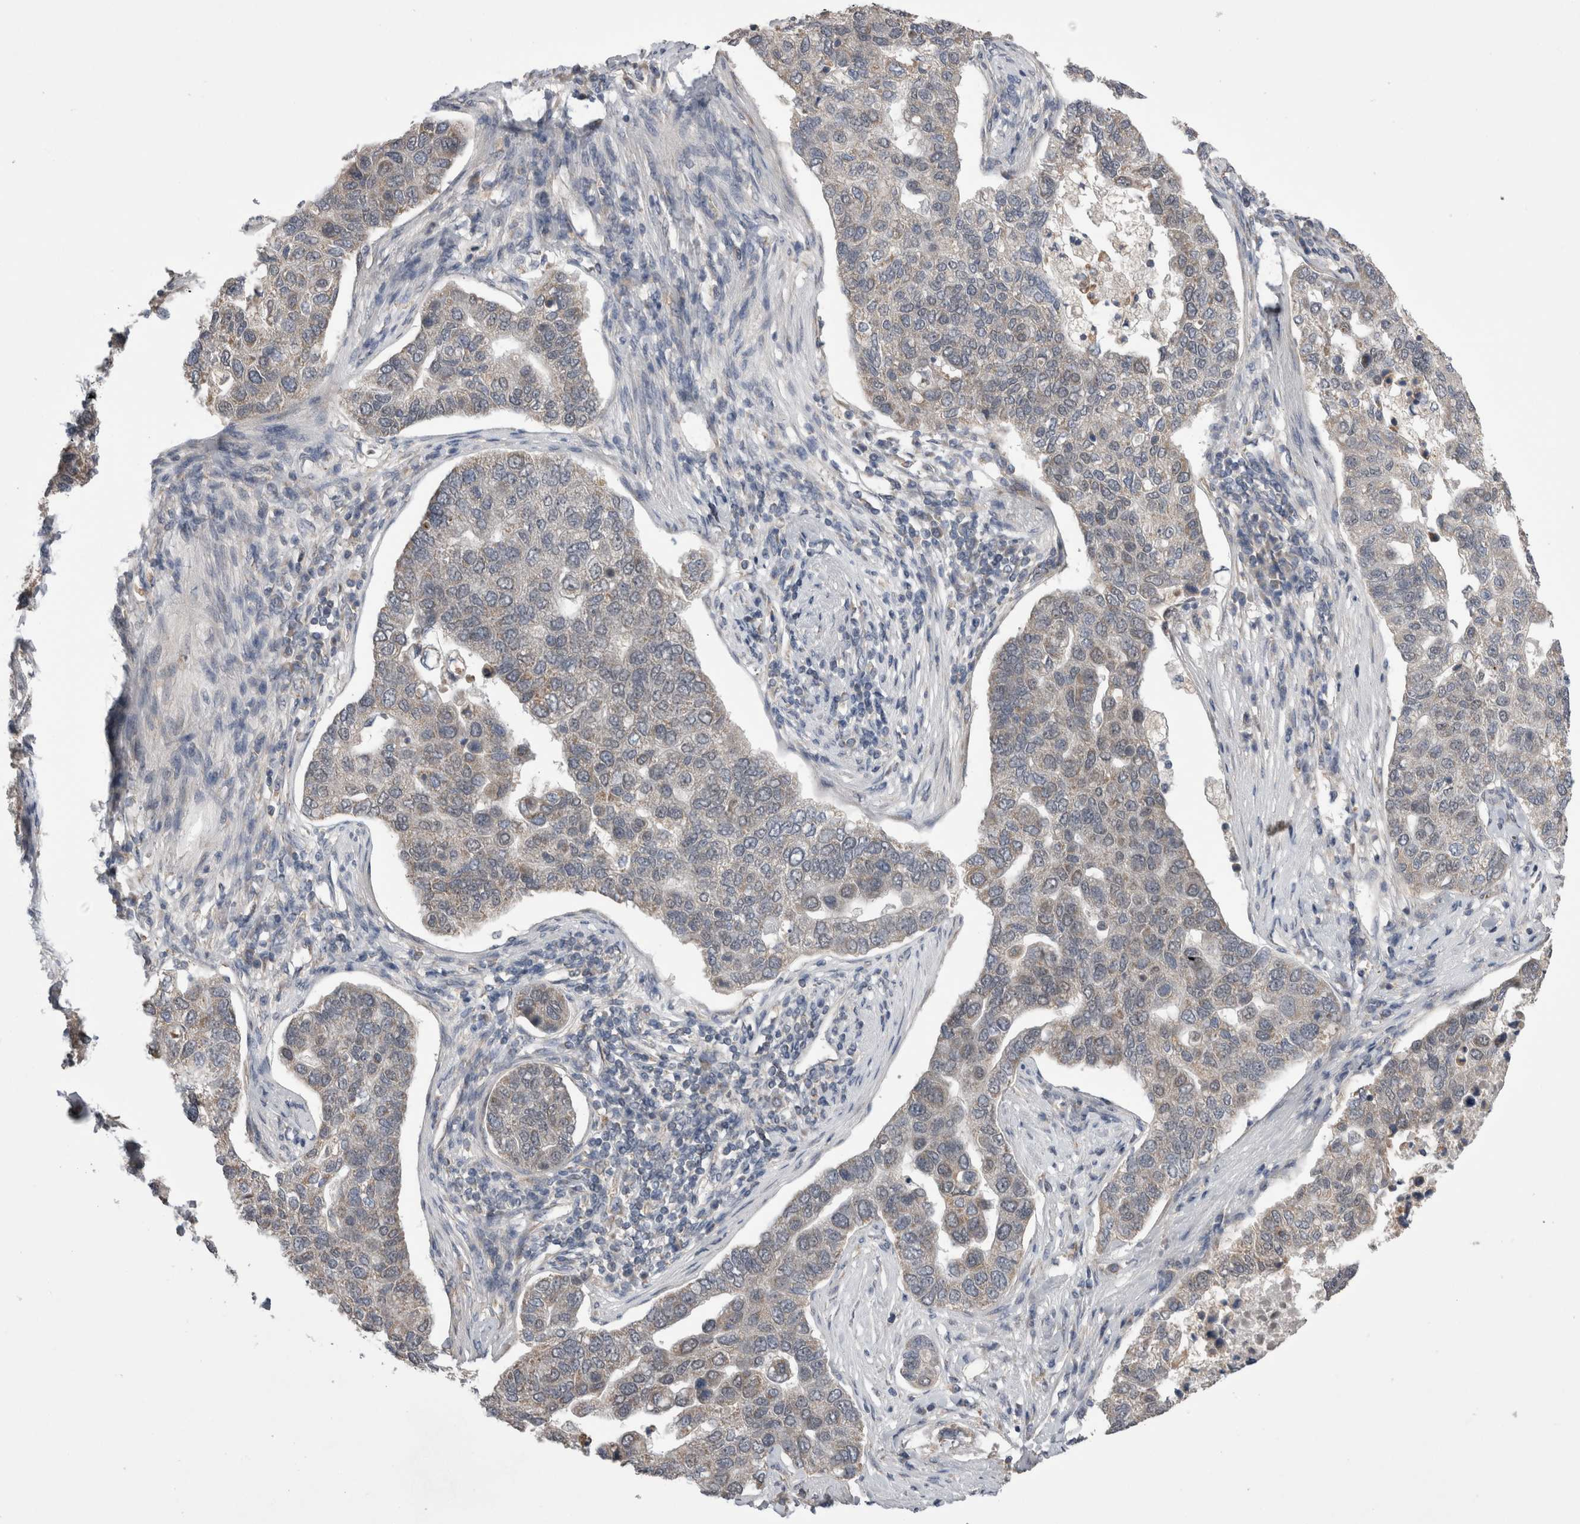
{"staining": {"intensity": "weak", "quantity": "<25%", "location": "cytoplasmic/membranous"}, "tissue": "pancreatic cancer", "cell_type": "Tumor cells", "image_type": "cancer", "snomed": [{"axis": "morphology", "description": "Adenocarcinoma, NOS"}, {"axis": "topography", "description": "Pancreas"}], "caption": "This histopathology image is of pancreatic cancer (adenocarcinoma) stained with immunohistochemistry (IHC) to label a protein in brown with the nuclei are counter-stained blue. There is no expression in tumor cells.", "gene": "ARHGAP29", "patient": {"sex": "female", "age": 61}}